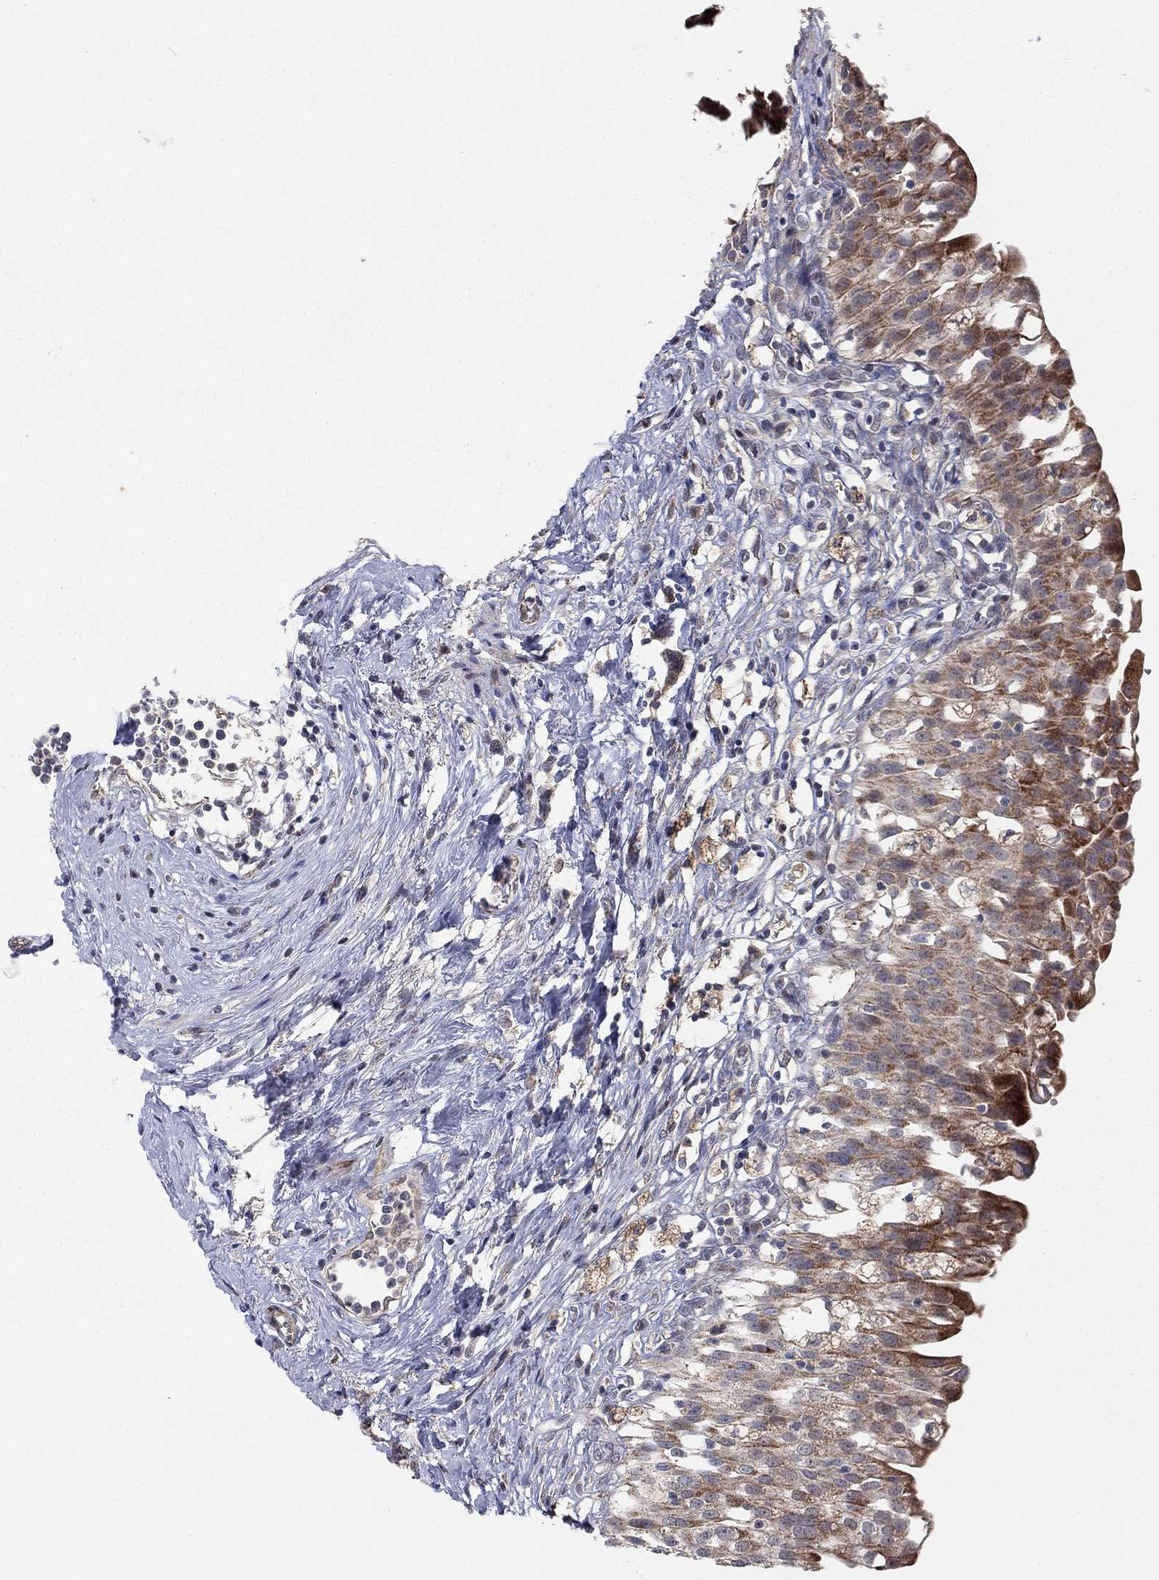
{"staining": {"intensity": "strong", "quantity": "25%-75%", "location": "cytoplasmic/membranous"}, "tissue": "urinary bladder", "cell_type": "Urothelial cells", "image_type": "normal", "snomed": [{"axis": "morphology", "description": "Normal tissue, NOS"}, {"axis": "topography", "description": "Urinary bladder"}], "caption": "A brown stain labels strong cytoplasmic/membranous expression of a protein in urothelial cells of benign human urinary bladder. The protein of interest is shown in brown color, while the nuclei are stained blue.", "gene": "ZNF395", "patient": {"sex": "male", "age": 76}}